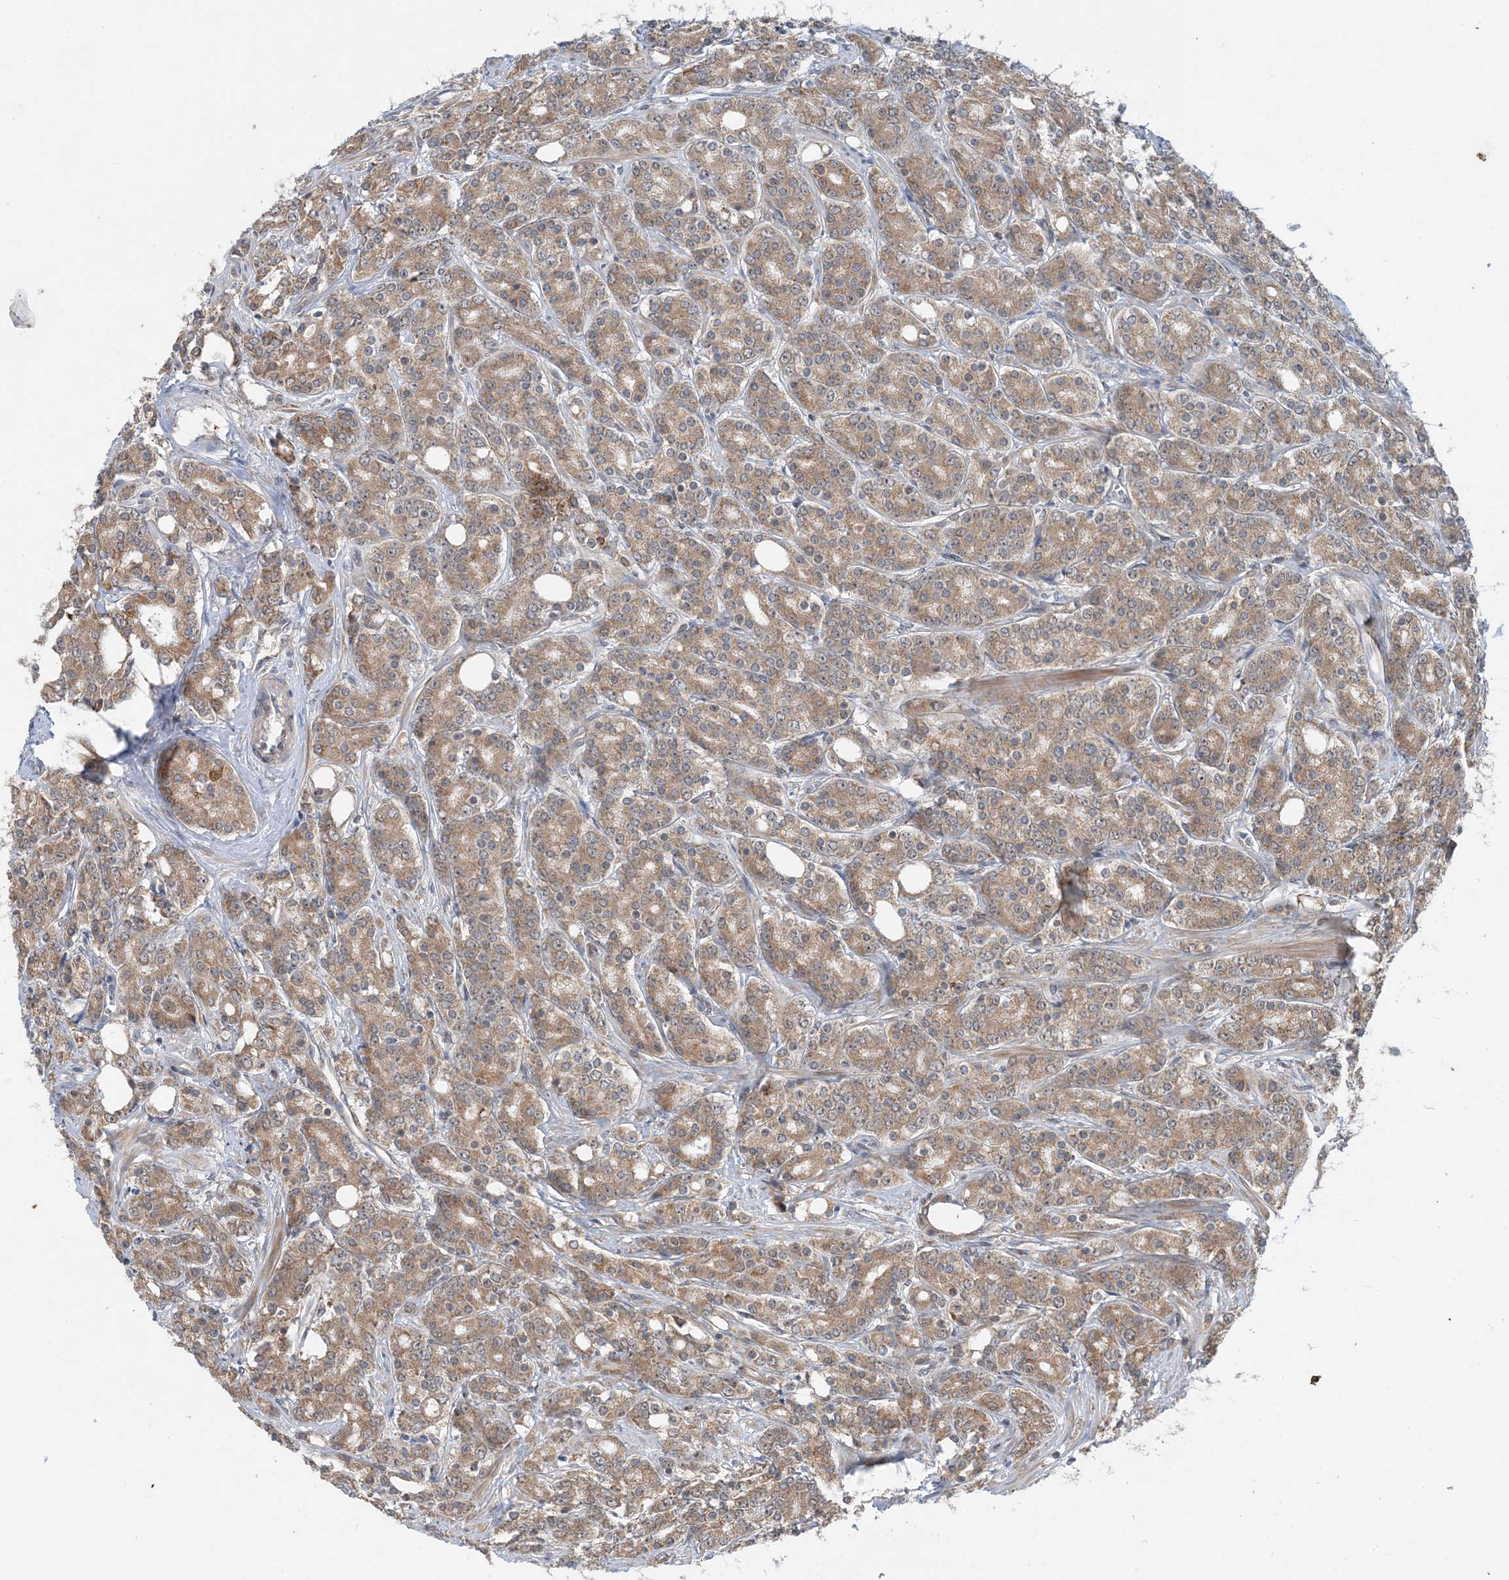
{"staining": {"intensity": "moderate", "quantity": ">75%", "location": "cytoplasmic/membranous"}, "tissue": "prostate cancer", "cell_type": "Tumor cells", "image_type": "cancer", "snomed": [{"axis": "morphology", "description": "Adenocarcinoma, High grade"}, {"axis": "topography", "description": "Prostate"}], "caption": "Immunohistochemistry of human adenocarcinoma (high-grade) (prostate) reveals medium levels of moderate cytoplasmic/membranous positivity in about >75% of tumor cells. (DAB IHC, brown staining for protein, blue staining for nuclei).", "gene": "PHOSPHO2", "patient": {"sex": "male", "age": 62}}